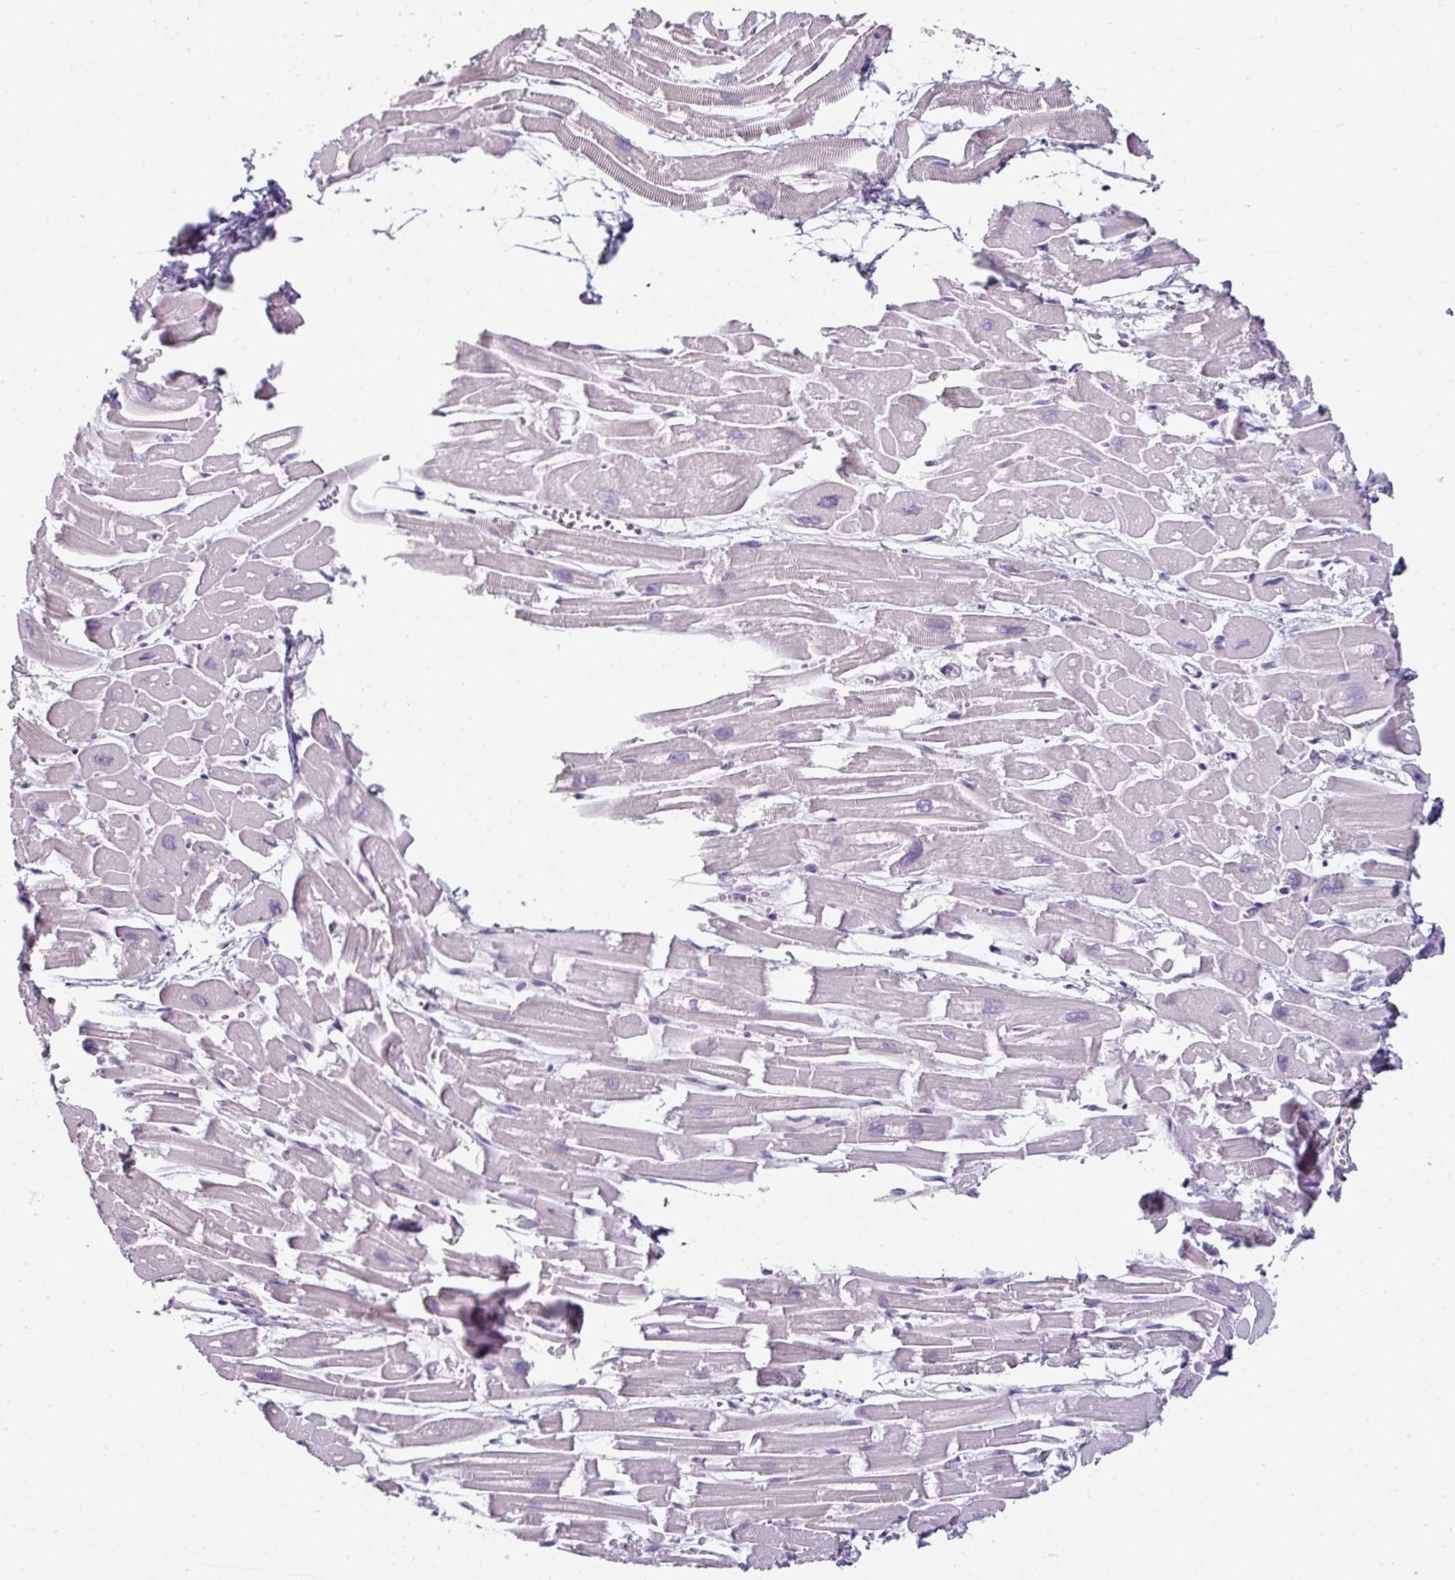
{"staining": {"intensity": "negative", "quantity": "none", "location": "none"}, "tissue": "heart muscle", "cell_type": "Cardiomyocytes", "image_type": "normal", "snomed": [{"axis": "morphology", "description": "Normal tissue, NOS"}, {"axis": "topography", "description": "Heart"}], "caption": "High magnification brightfield microscopy of benign heart muscle stained with DAB (3,3'-diaminobenzidine) (brown) and counterstained with hematoxylin (blue): cardiomyocytes show no significant expression. Brightfield microscopy of immunohistochemistry stained with DAB (3,3'-diaminobenzidine) (brown) and hematoxylin (blue), captured at high magnification.", "gene": "EYA3", "patient": {"sex": "male", "age": 54}}